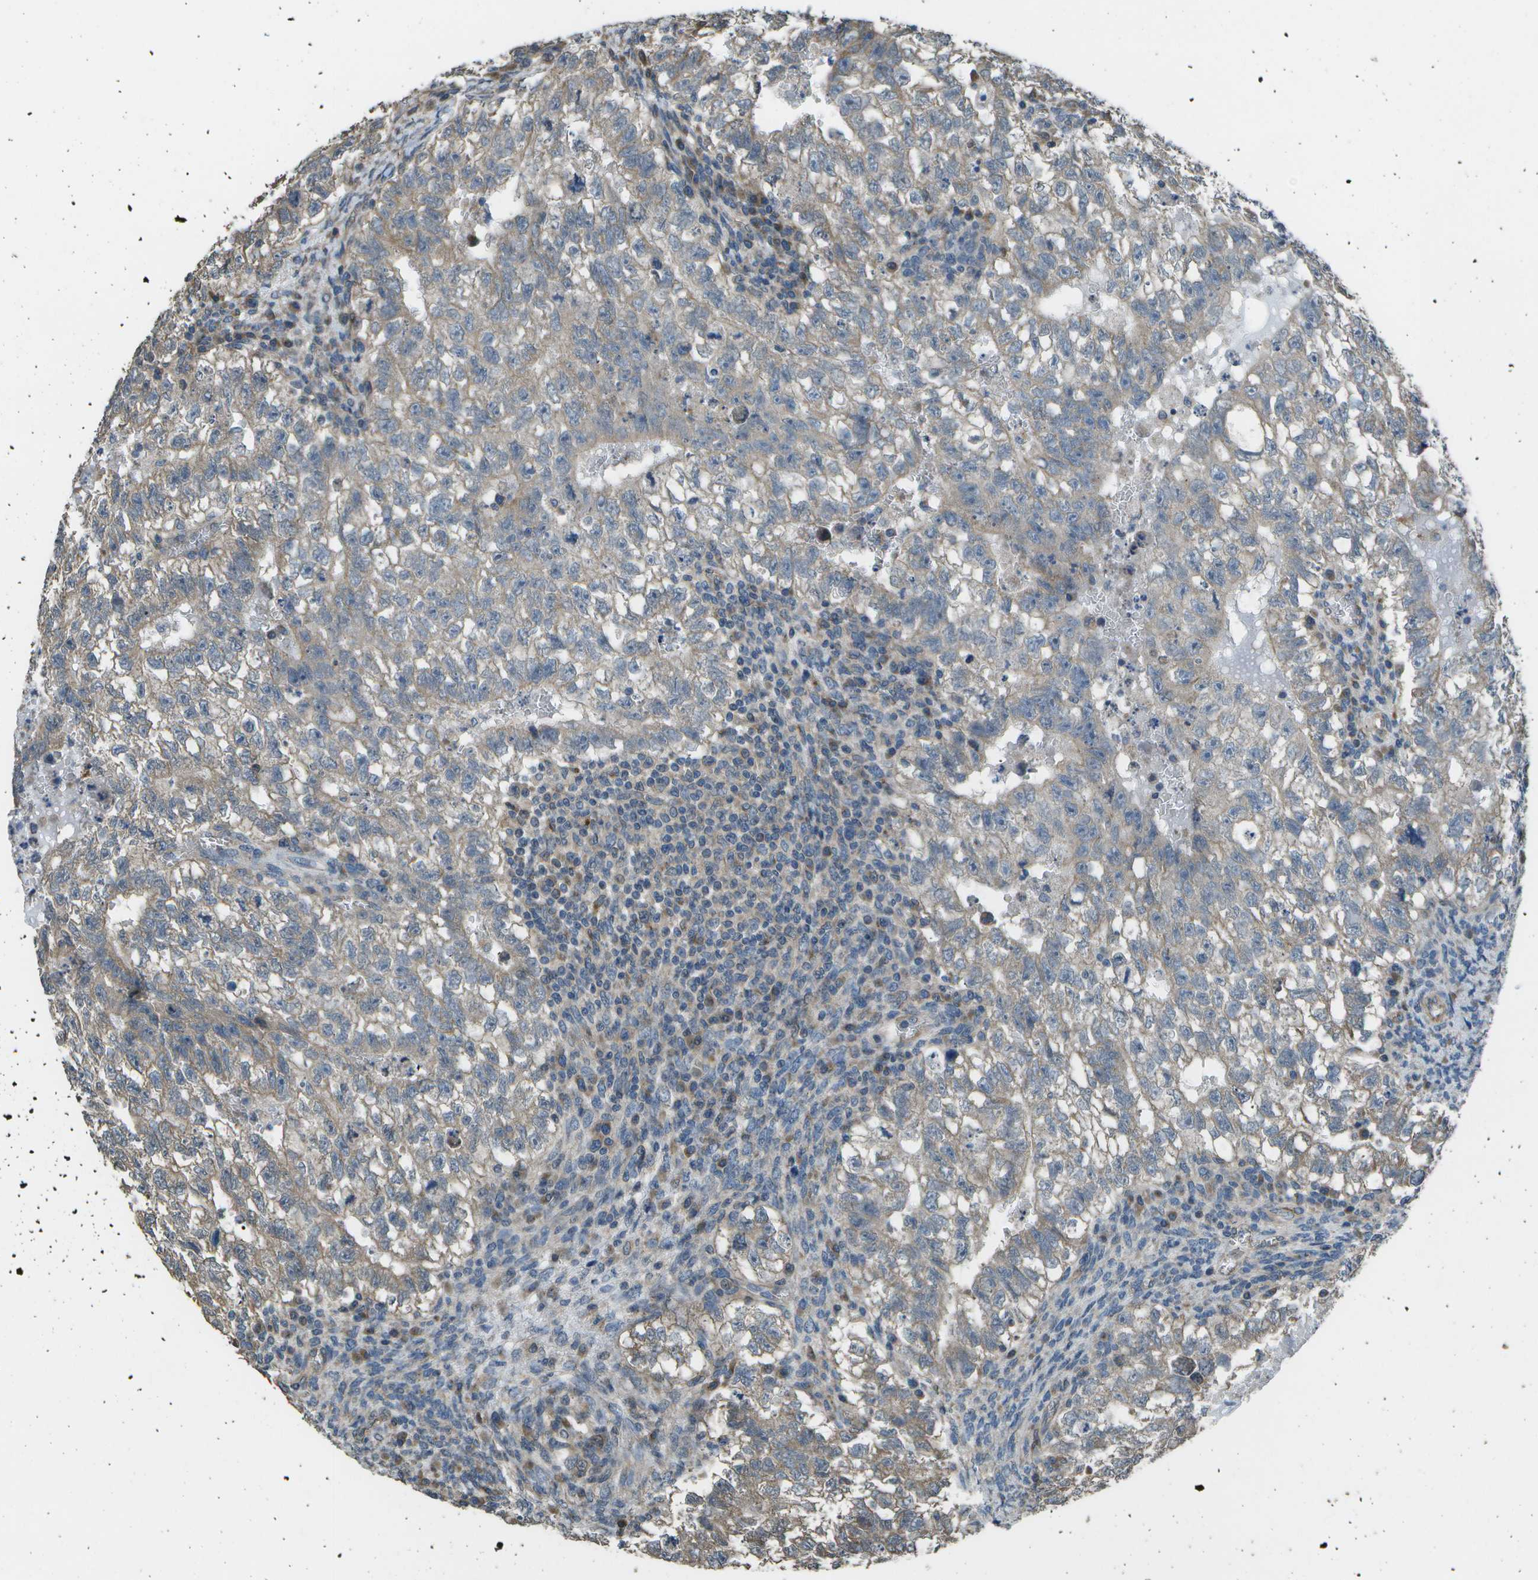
{"staining": {"intensity": "weak", "quantity": "25%-75%", "location": "cytoplasmic/membranous"}, "tissue": "testis cancer", "cell_type": "Tumor cells", "image_type": "cancer", "snomed": [{"axis": "morphology", "description": "Seminoma, NOS"}, {"axis": "morphology", "description": "Carcinoma, Embryonal, NOS"}, {"axis": "topography", "description": "Testis"}], "caption": "Testis cancer (embryonal carcinoma) tissue shows weak cytoplasmic/membranous positivity in about 25%-75% of tumor cells, visualized by immunohistochemistry.", "gene": "CLNS1A", "patient": {"sex": "male", "age": 38}}